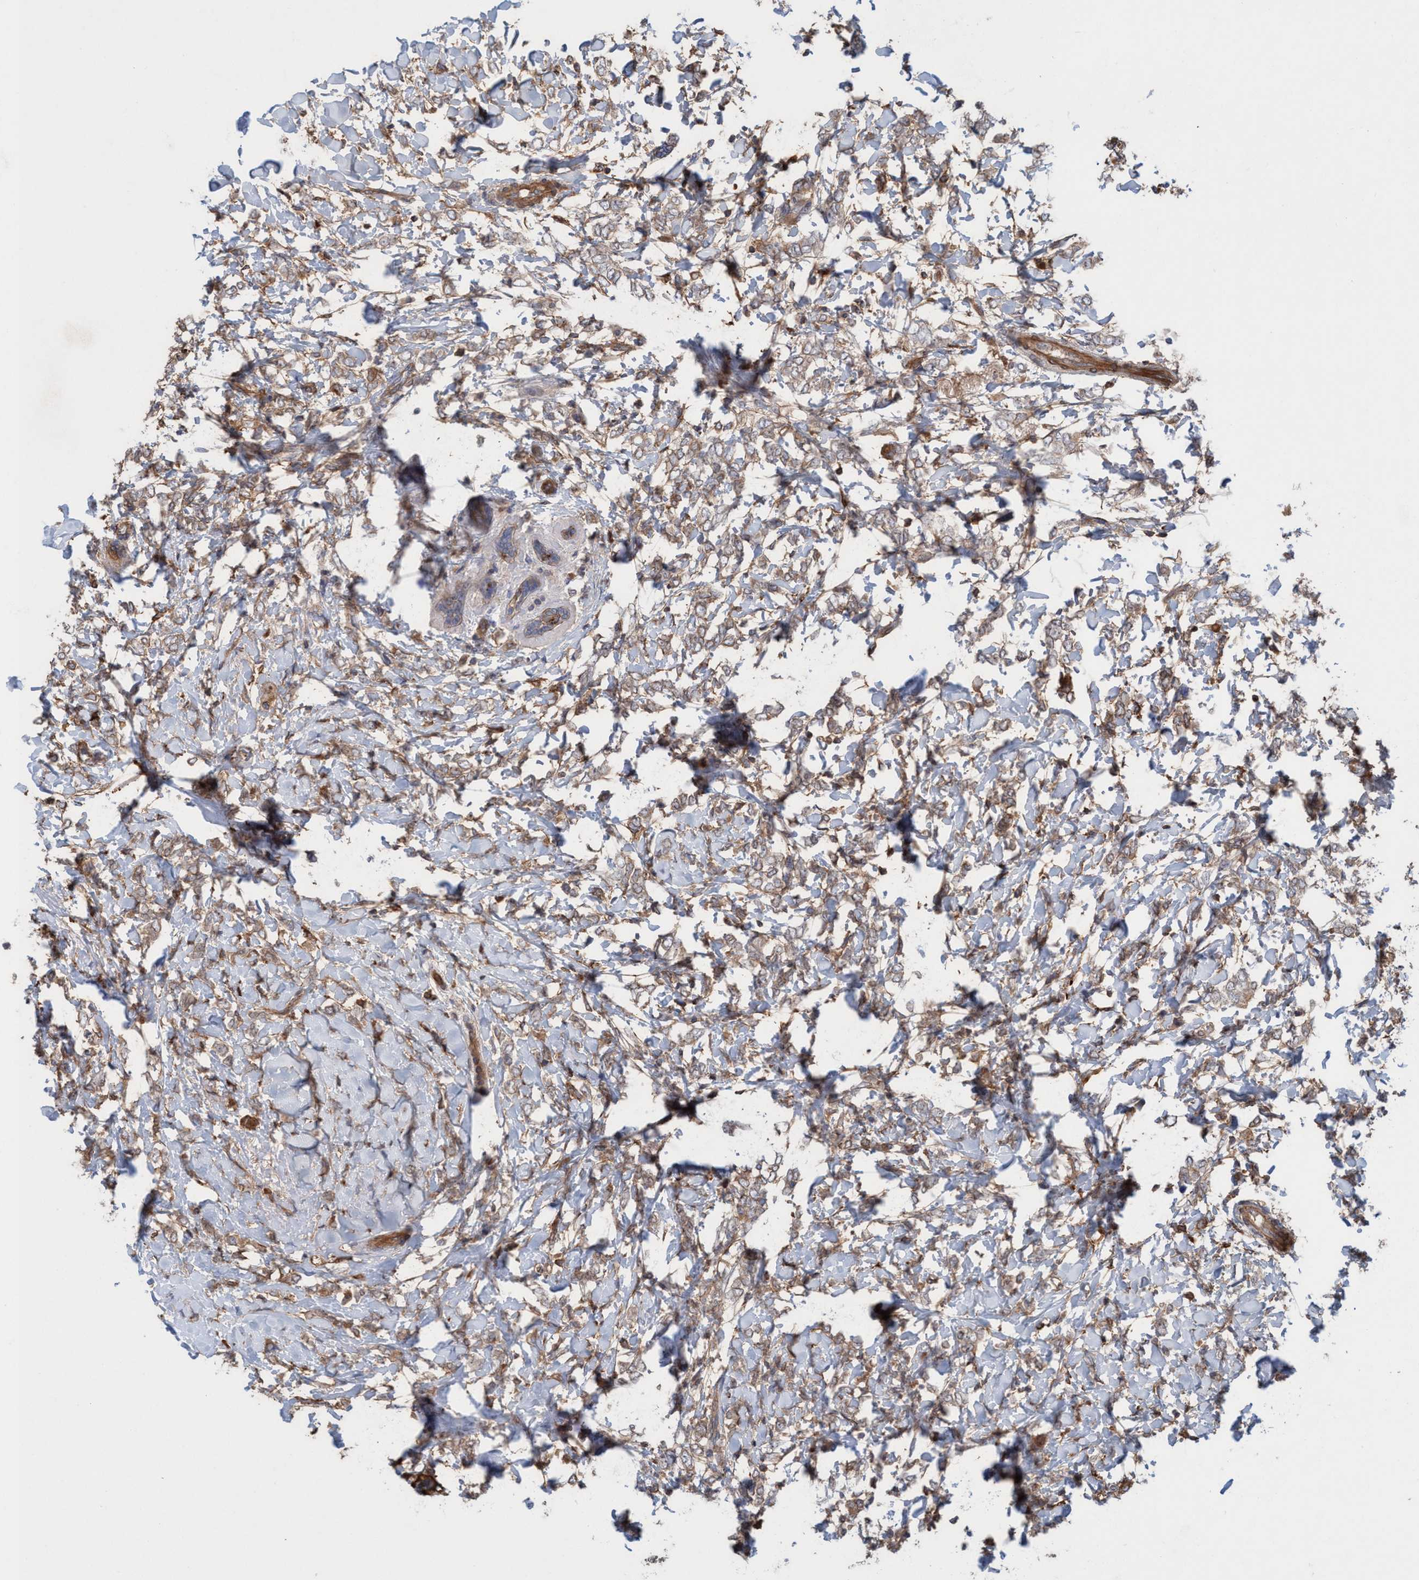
{"staining": {"intensity": "weak", "quantity": ">75%", "location": "cytoplasmic/membranous"}, "tissue": "breast cancer", "cell_type": "Tumor cells", "image_type": "cancer", "snomed": [{"axis": "morphology", "description": "Normal tissue, NOS"}, {"axis": "morphology", "description": "Lobular carcinoma"}, {"axis": "topography", "description": "Breast"}], "caption": "Protein expression analysis of lobular carcinoma (breast) shows weak cytoplasmic/membranous positivity in about >75% of tumor cells.", "gene": "SPECC1", "patient": {"sex": "female", "age": 47}}